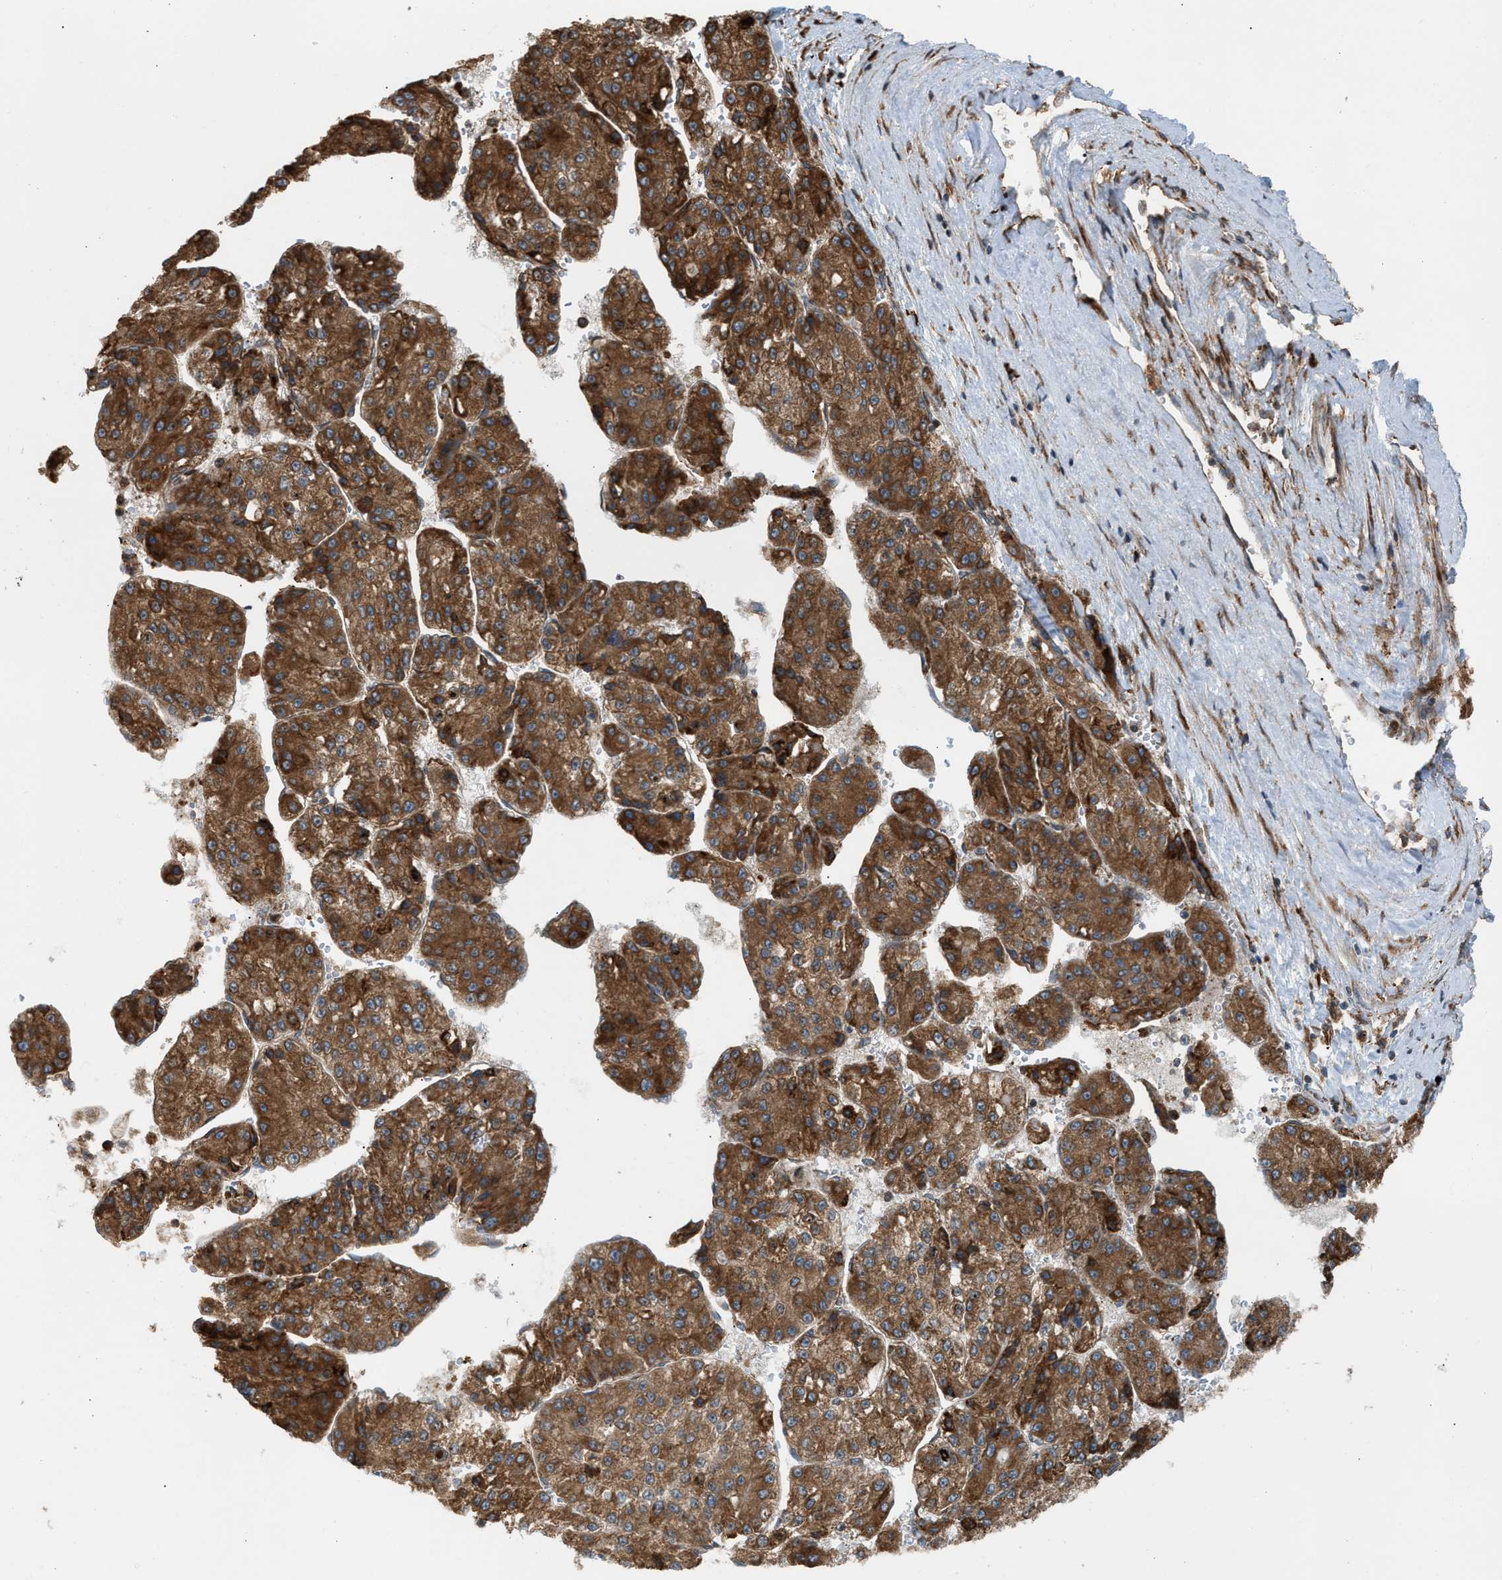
{"staining": {"intensity": "moderate", "quantity": ">75%", "location": "cytoplasmic/membranous"}, "tissue": "liver cancer", "cell_type": "Tumor cells", "image_type": "cancer", "snomed": [{"axis": "morphology", "description": "Carcinoma, Hepatocellular, NOS"}, {"axis": "topography", "description": "Liver"}], "caption": "Protein expression analysis of liver cancer demonstrates moderate cytoplasmic/membranous positivity in about >75% of tumor cells.", "gene": "BAIAP2L1", "patient": {"sex": "female", "age": 73}}